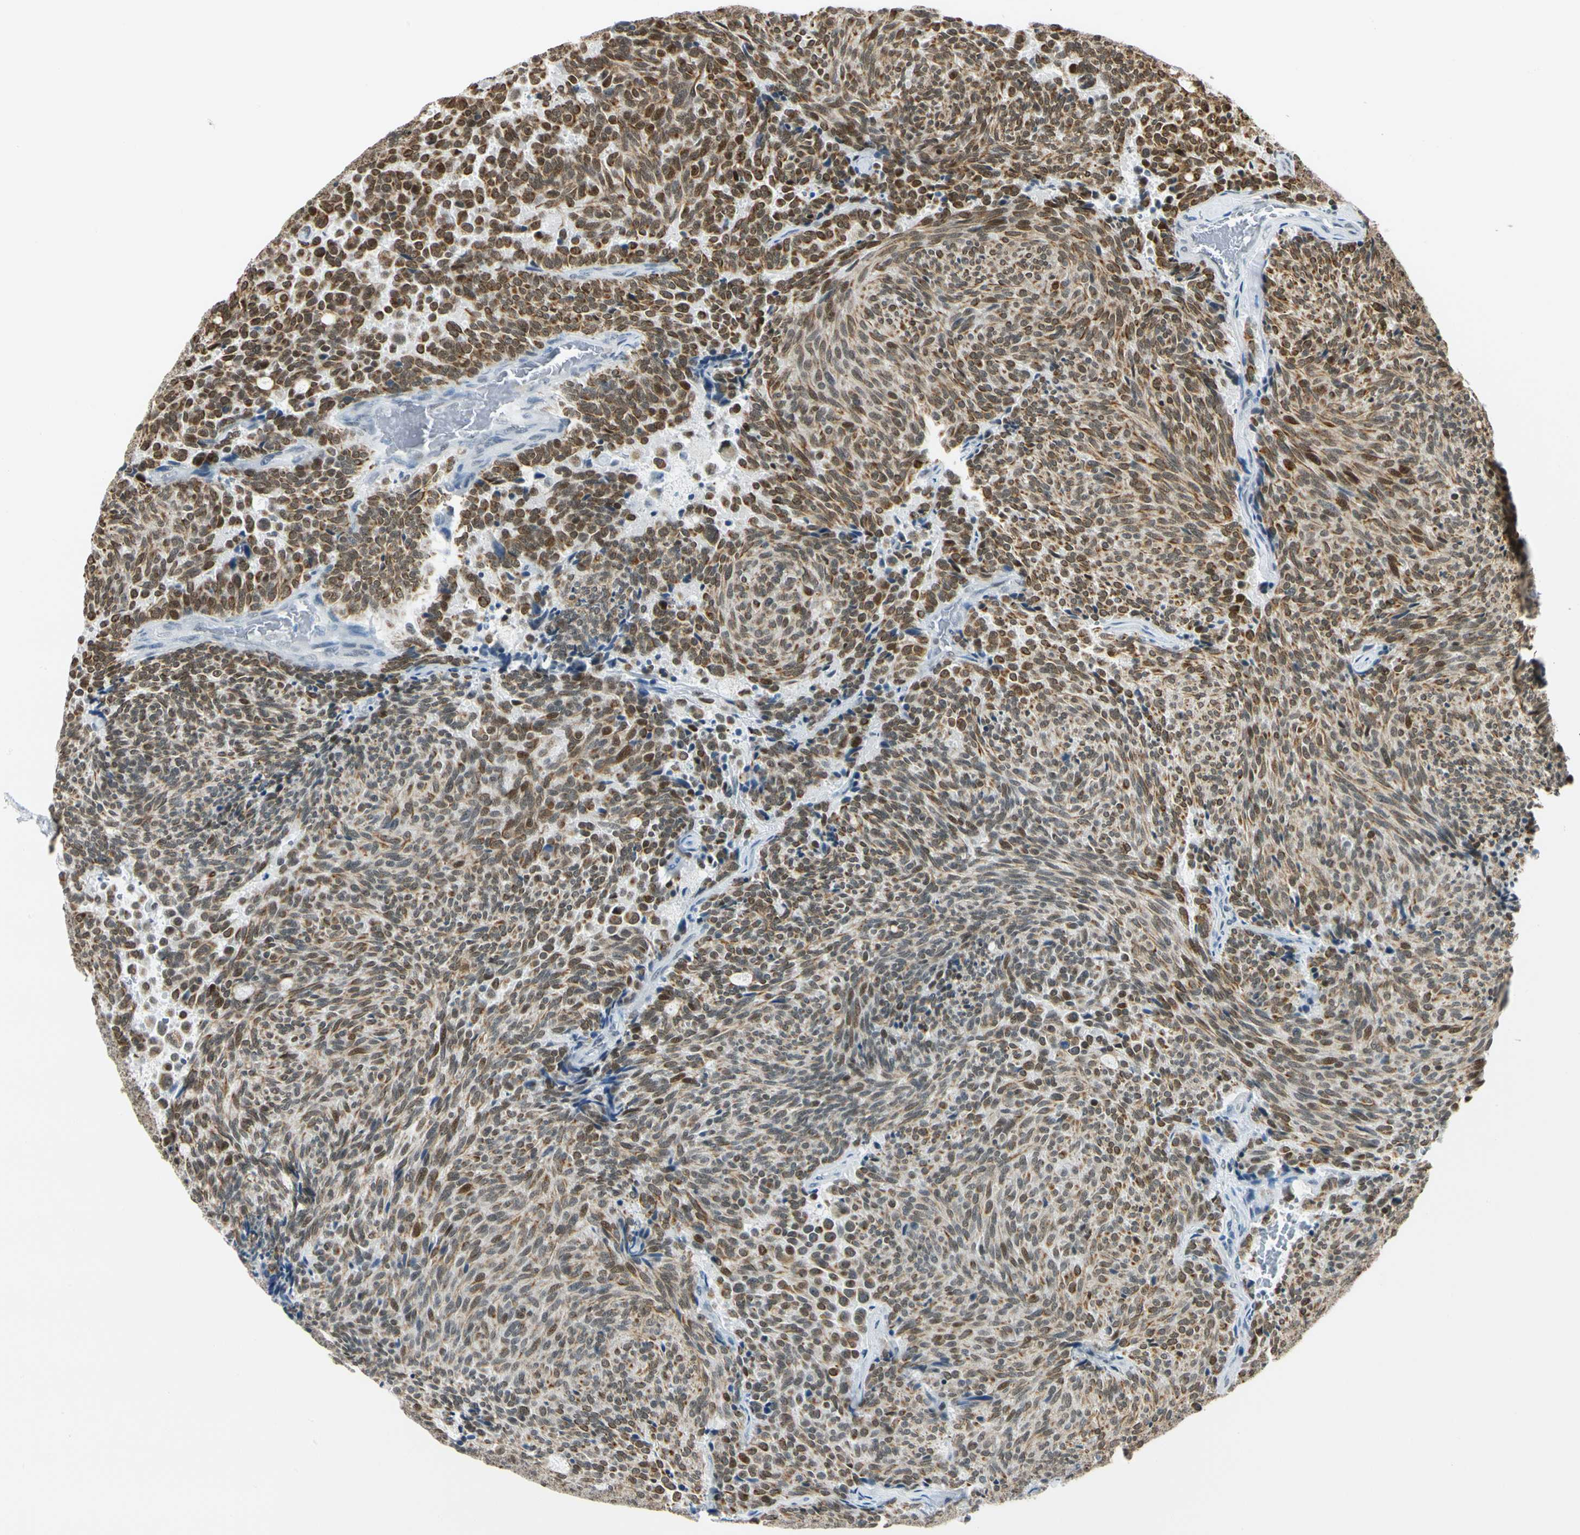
{"staining": {"intensity": "strong", "quantity": ">75%", "location": "cytoplasmic/membranous,nuclear"}, "tissue": "carcinoid", "cell_type": "Tumor cells", "image_type": "cancer", "snomed": [{"axis": "morphology", "description": "Carcinoid, malignant, NOS"}, {"axis": "topography", "description": "Pancreas"}], "caption": "Protein expression analysis of human carcinoid (malignant) reveals strong cytoplasmic/membranous and nuclear staining in approximately >75% of tumor cells.", "gene": "NELFE", "patient": {"sex": "female", "age": 54}}